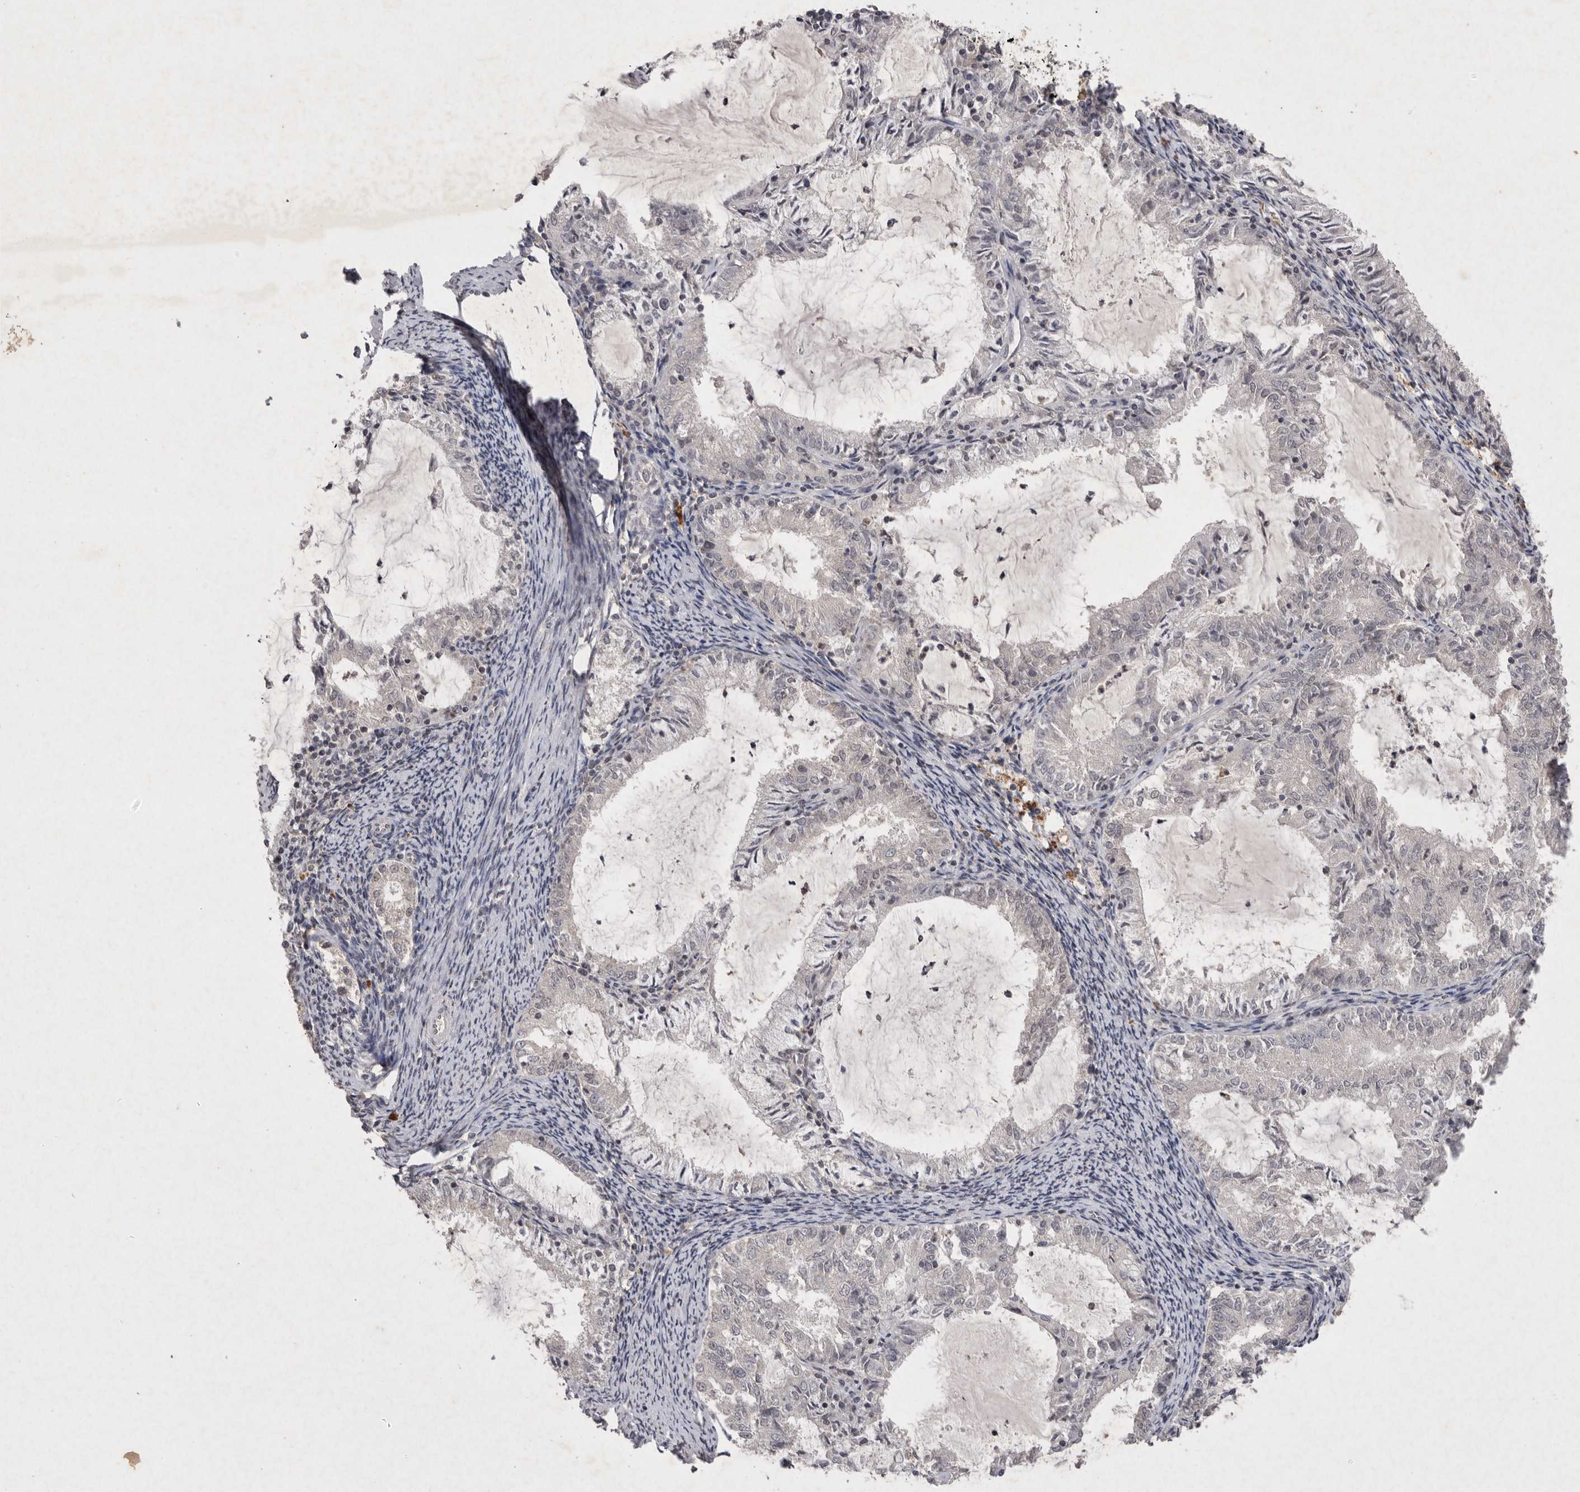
{"staining": {"intensity": "negative", "quantity": "none", "location": "none"}, "tissue": "endometrial cancer", "cell_type": "Tumor cells", "image_type": "cancer", "snomed": [{"axis": "morphology", "description": "Adenocarcinoma, NOS"}, {"axis": "topography", "description": "Endometrium"}], "caption": "Histopathology image shows no protein staining in tumor cells of adenocarcinoma (endometrial) tissue.", "gene": "APLNR", "patient": {"sex": "female", "age": 57}}